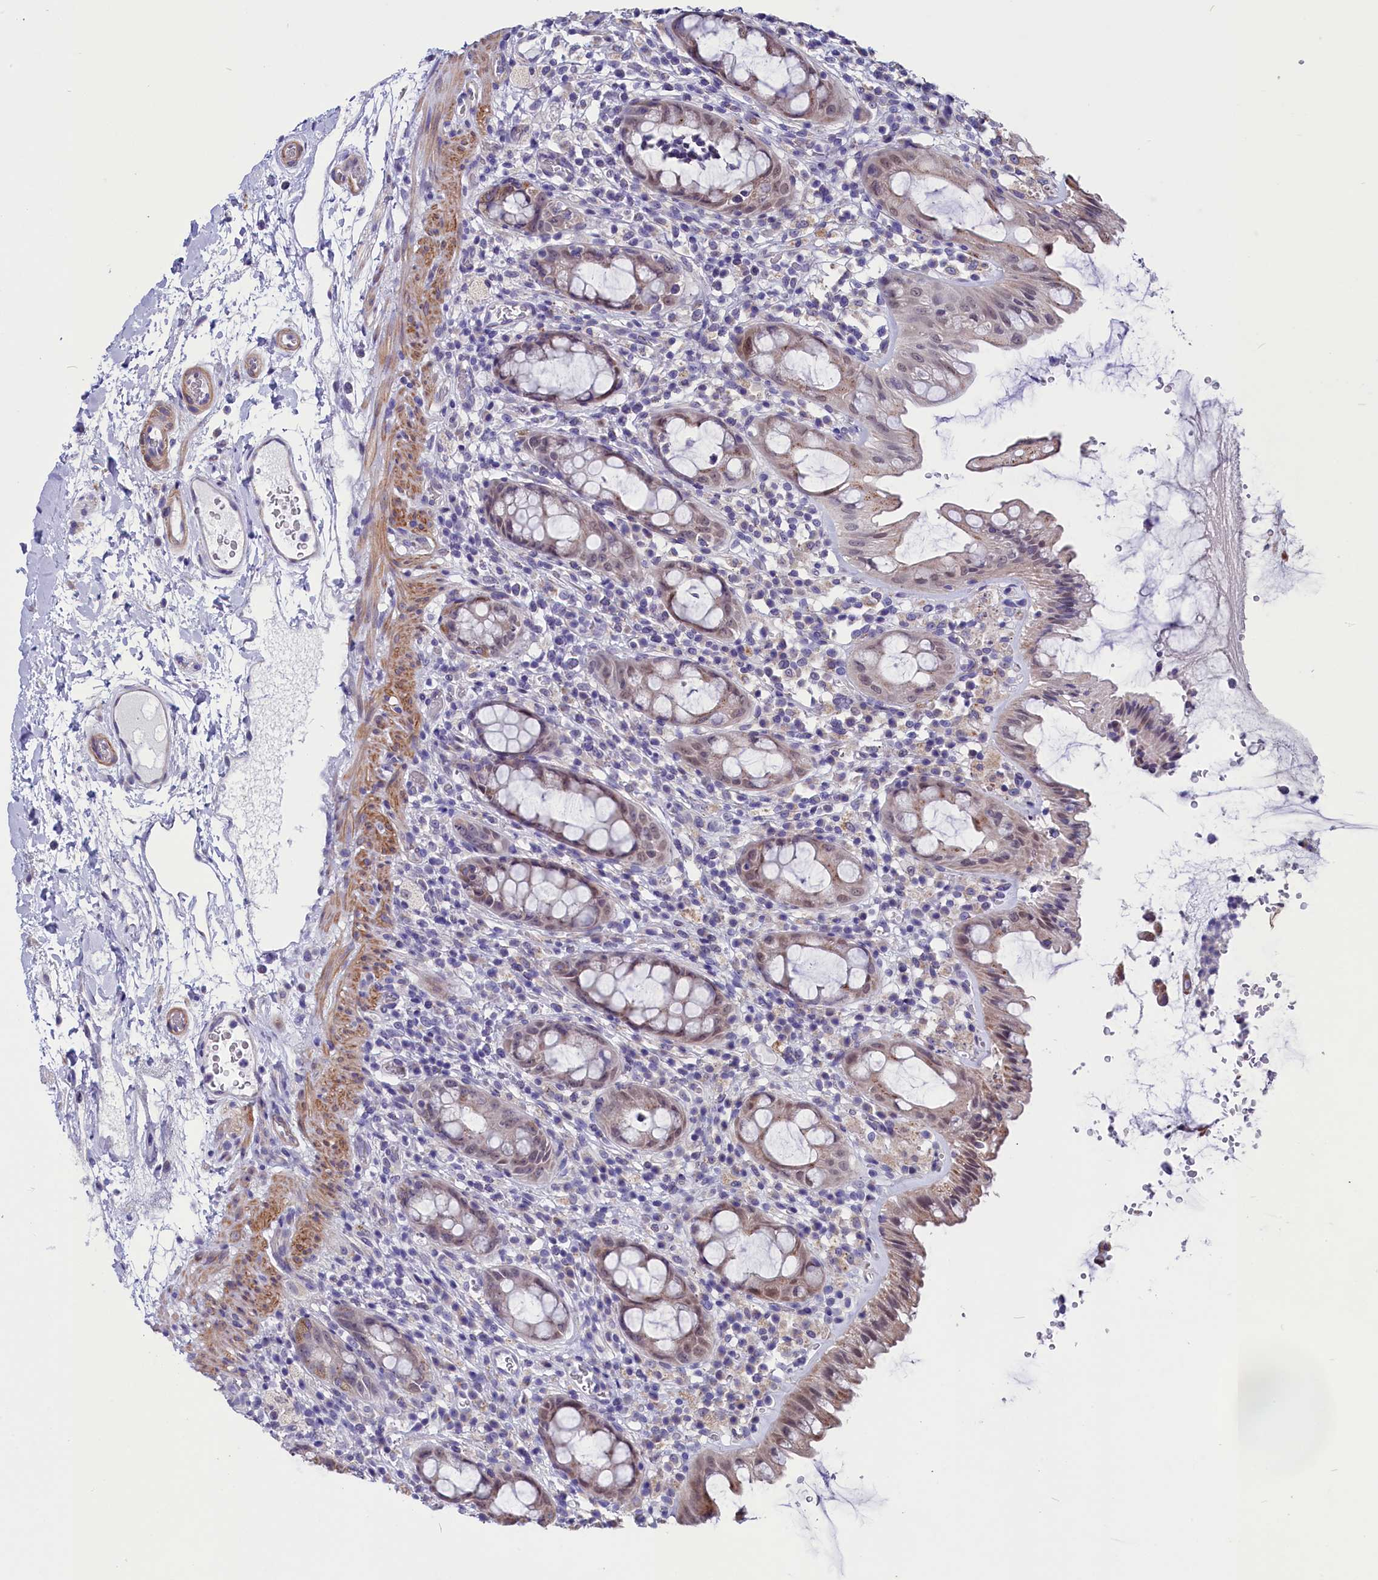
{"staining": {"intensity": "weak", "quantity": ">75%", "location": "cytoplasmic/membranous,nuclear"}, "tissue": "rectum", "cell_type": "Glandular cells", "image_type": "normal", "snomed": [{"axis": "morphology", "description": "Normal tissue, NOS"}, {"axis": "topography", "description": "Rectum"}], "caption": "Protein expression analysis of unremarkable human rectum reveals weak cytoplasmic/membranous,nuclear positivity in approximately >75% of glandular cells.", "gene": "SCD5", "patient": {"sex": "female", "age": 57}}